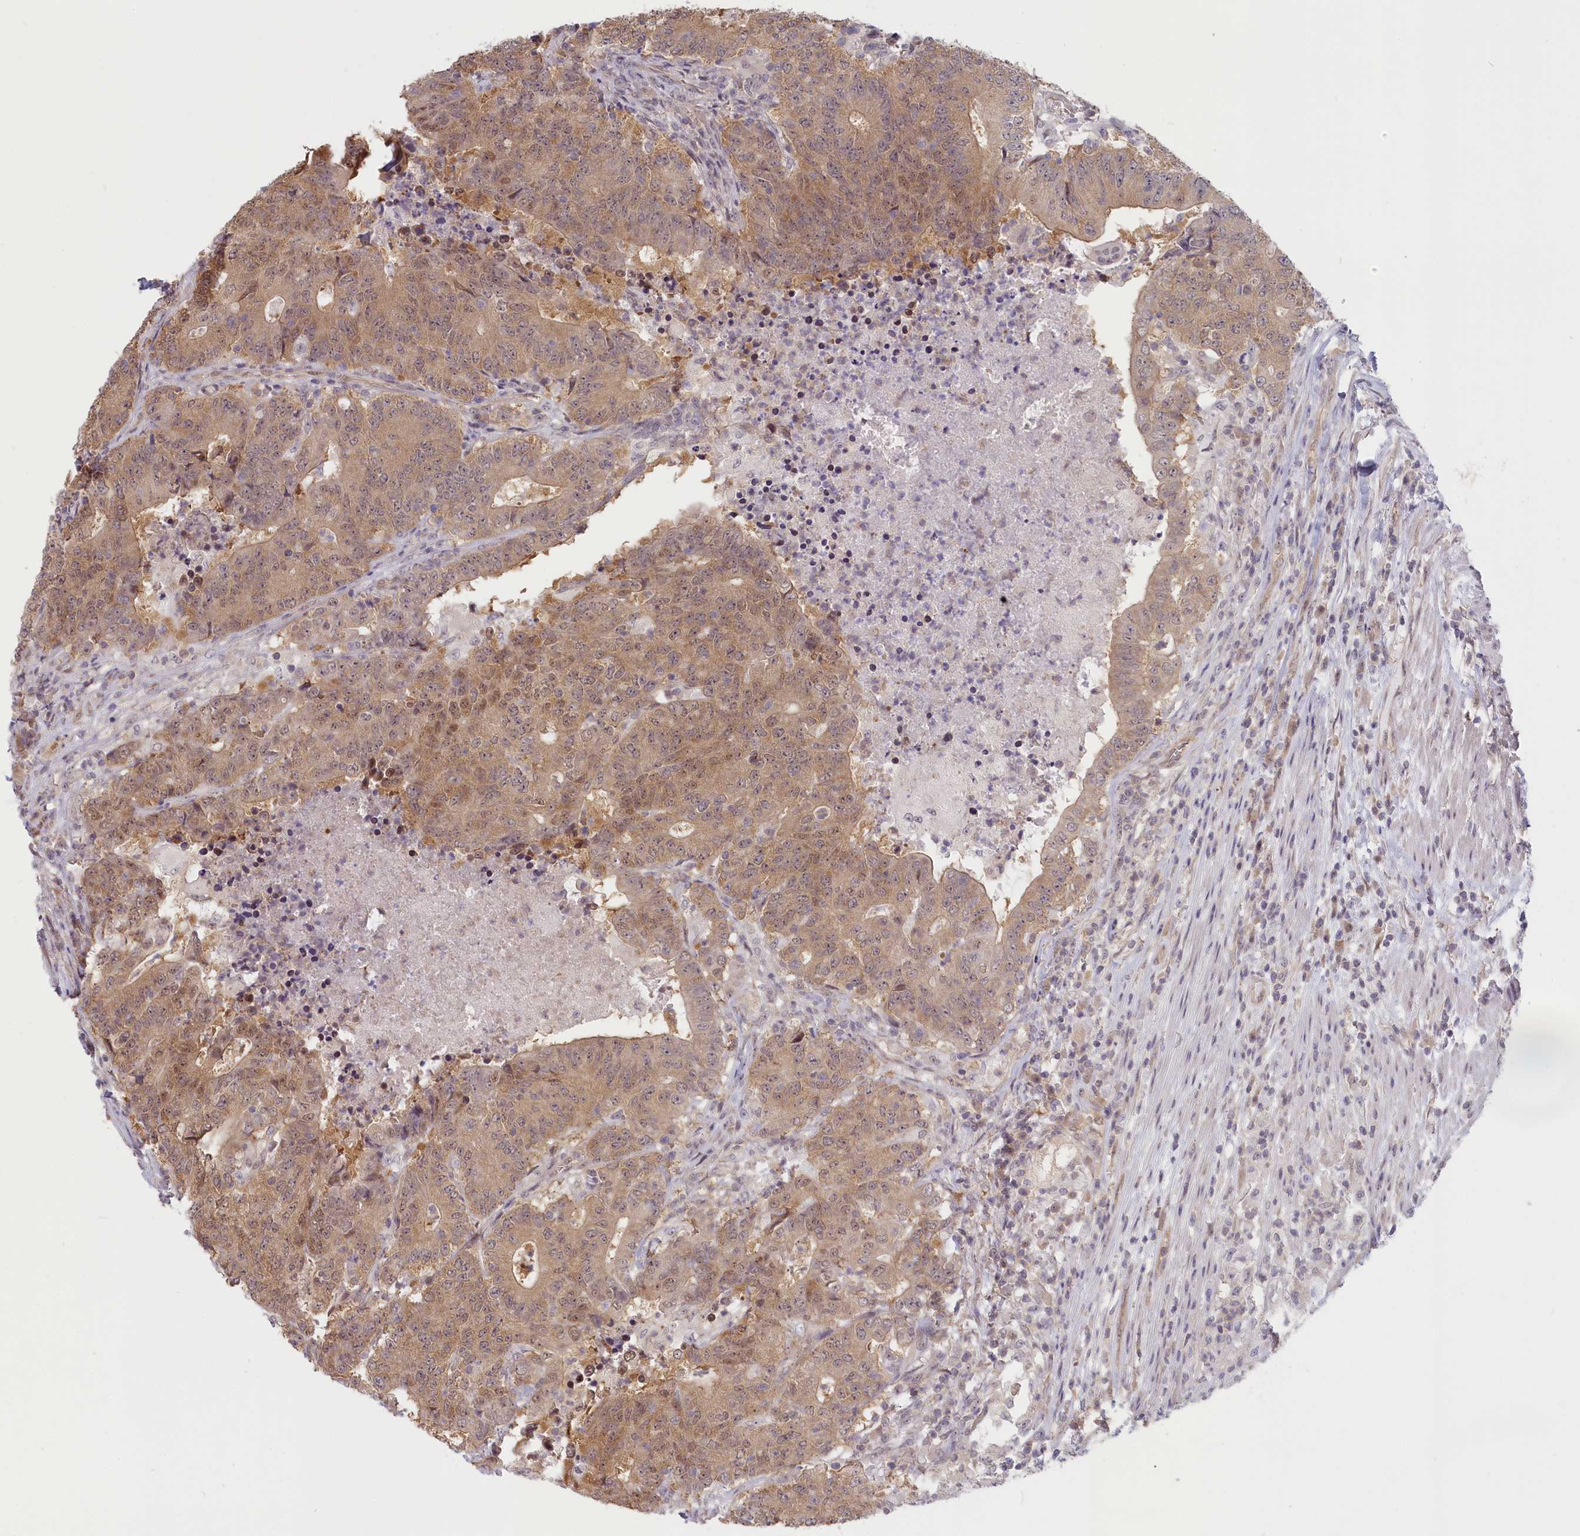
{"staining": {"intensity": "moderate", "quantity": ">75%", "location": "cytoplasmic/membranous,nuclear"}, "tissue": "colorectal cancer", "cell_type": "Tumor cells", "image_type": "cancer", "snomed": [{"axis": "morphology", "description": "Adenocarcinoma, NOS"}, {"axis": "topography", "description": "Colon"}], "caption": "Colorectal cancer (adenocarcinoma) stained with a protein marker shows moderate staining in tumor cells.", "gene": "C19orf44", "patient": {"sex": "female", "age": 75}}